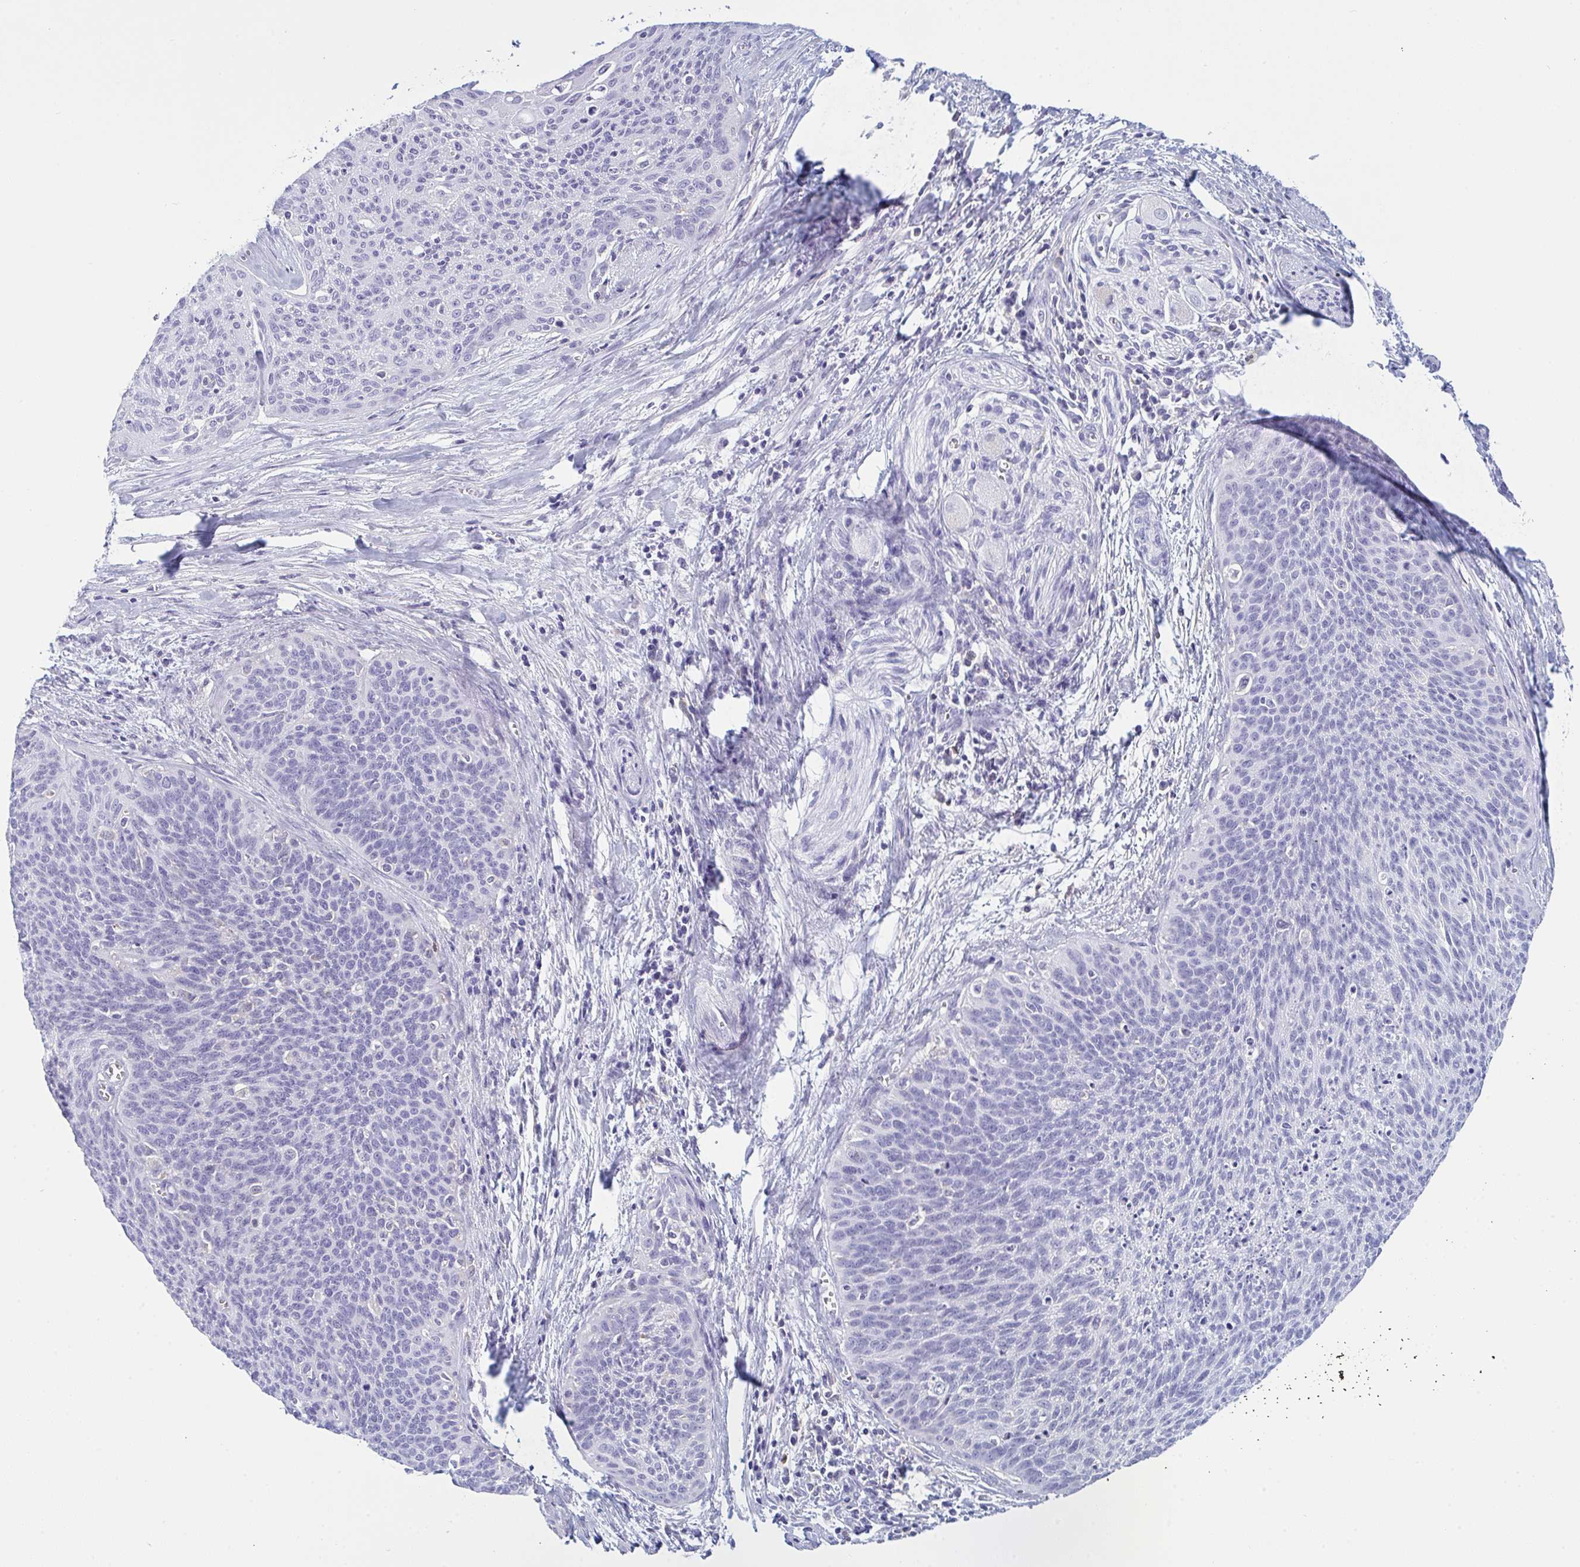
{"staining": {"intensity": "negative", "quantity": "none", "location": "none"}, "tissue": "cervical cancer", "cell_type": "Tumor cells", "image_type": "cancer", "snomed": [{"axis": "morphology", "description": "Squamous cell carcinoma, NOS"}, {"axis": "topography", "description": "Cervix"}], "caption": "Immunohistochemistry image of human cervical cancer (squamous cell carcinoma) stained for a protein (brown), which exhibits no staining in tumor cells.", "gene": "MYO1F", "patient": {"sex": "female", "age": 55}}